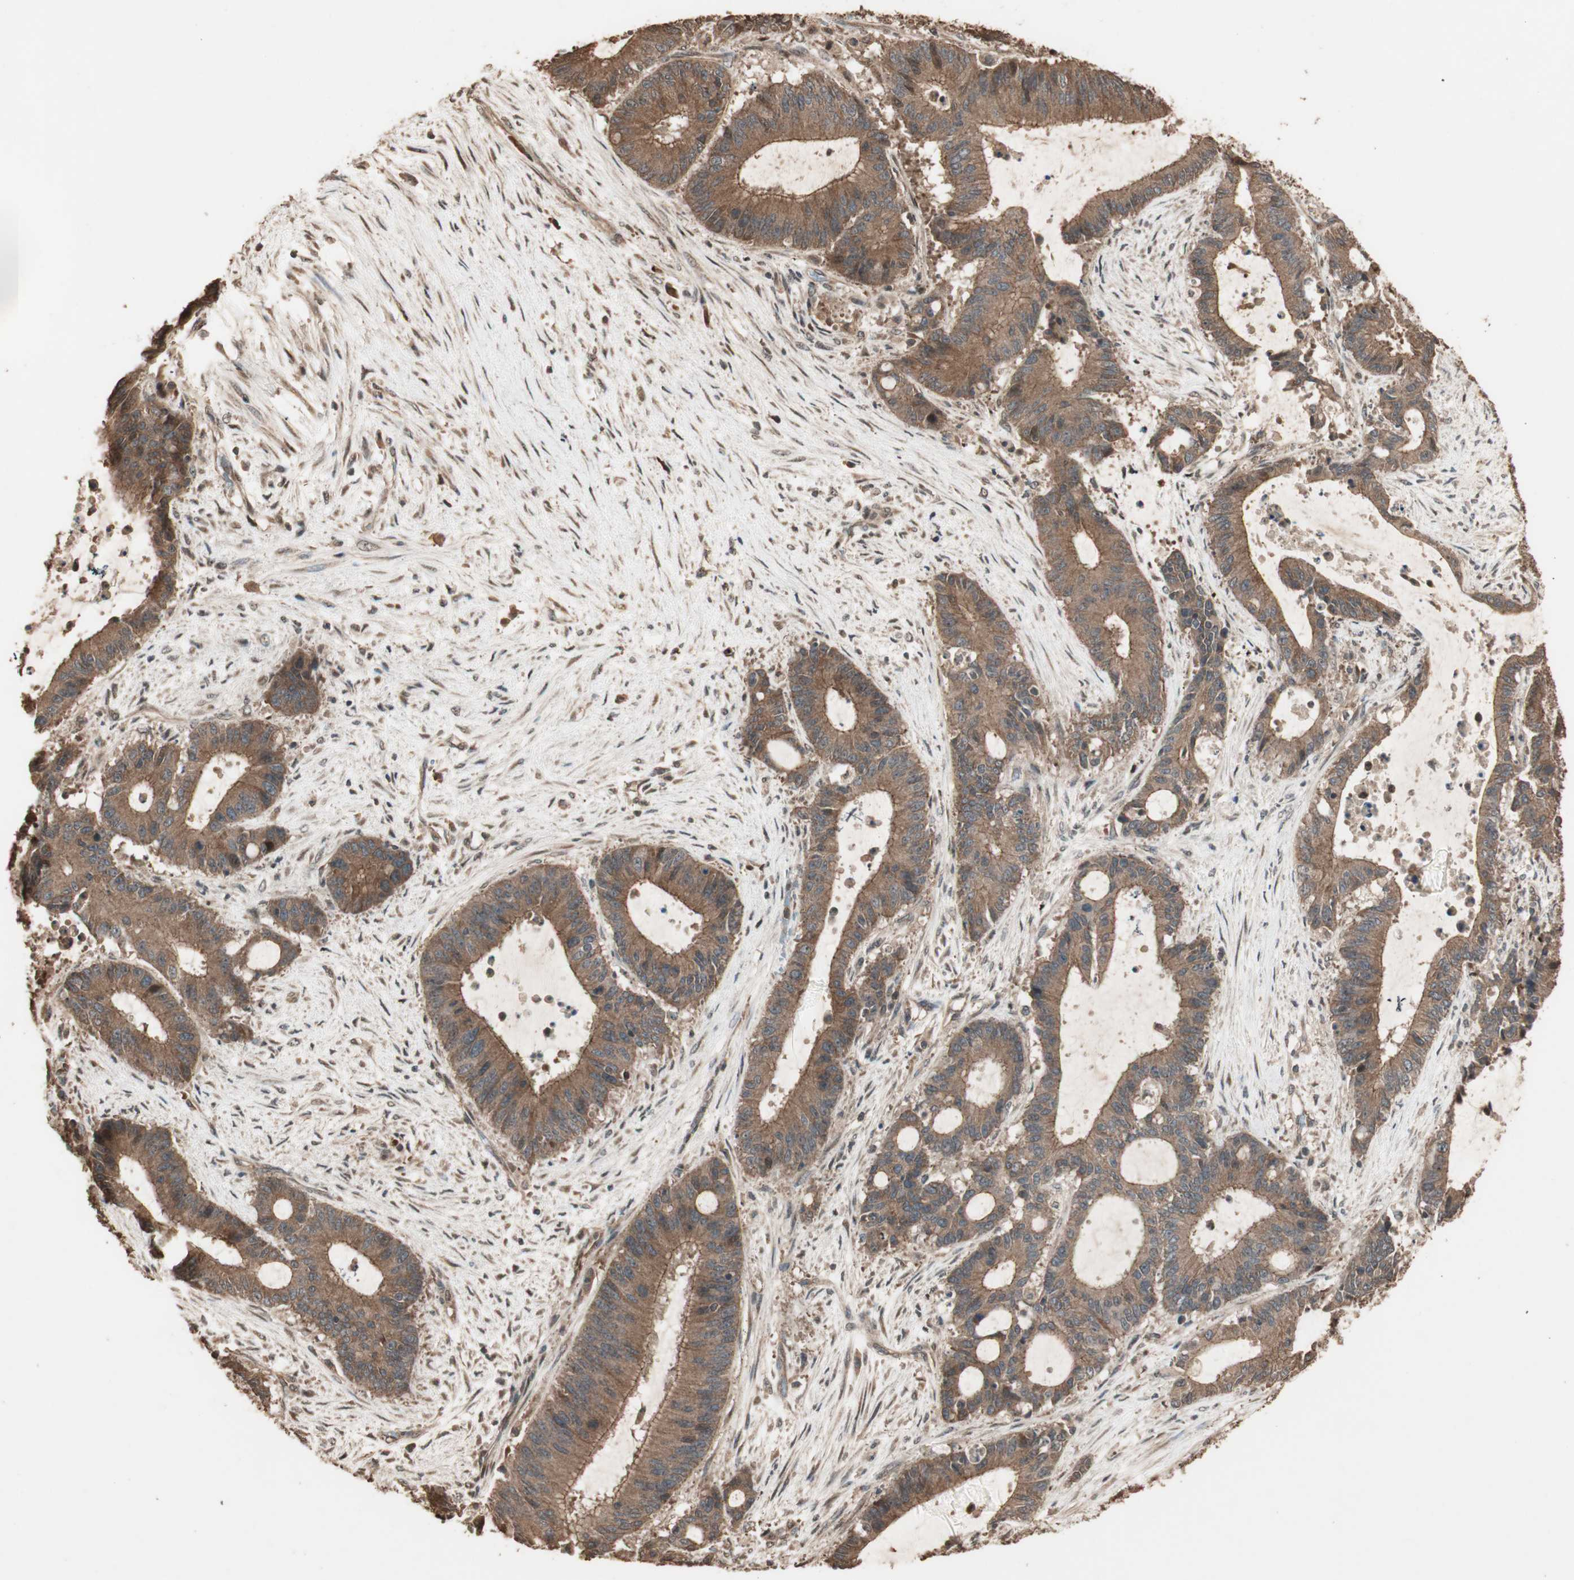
{"staining": {"intensity": "moderate", "quantity": ">75%", "location": "cytoplasmic/membranous"}, "tissue": "liver cancer", "cell_type": "Tumor cells", "image_type": "cancer", "snomed": [{"axis": "morphology", "description": "Cholangiocarcinoma"}, {"axis": "topography", "description": "Liver"}], "caption": "The immunohistochemical stain shows moderate cytoplasmic/membranous positivity in tumor cells of liver cholangiocarcinoma tissue. The protein of interest is shown in brown color, while the nuclei are stained blue.", "gene": "USP20", "patient": {"sex": "female", "age": 73}}